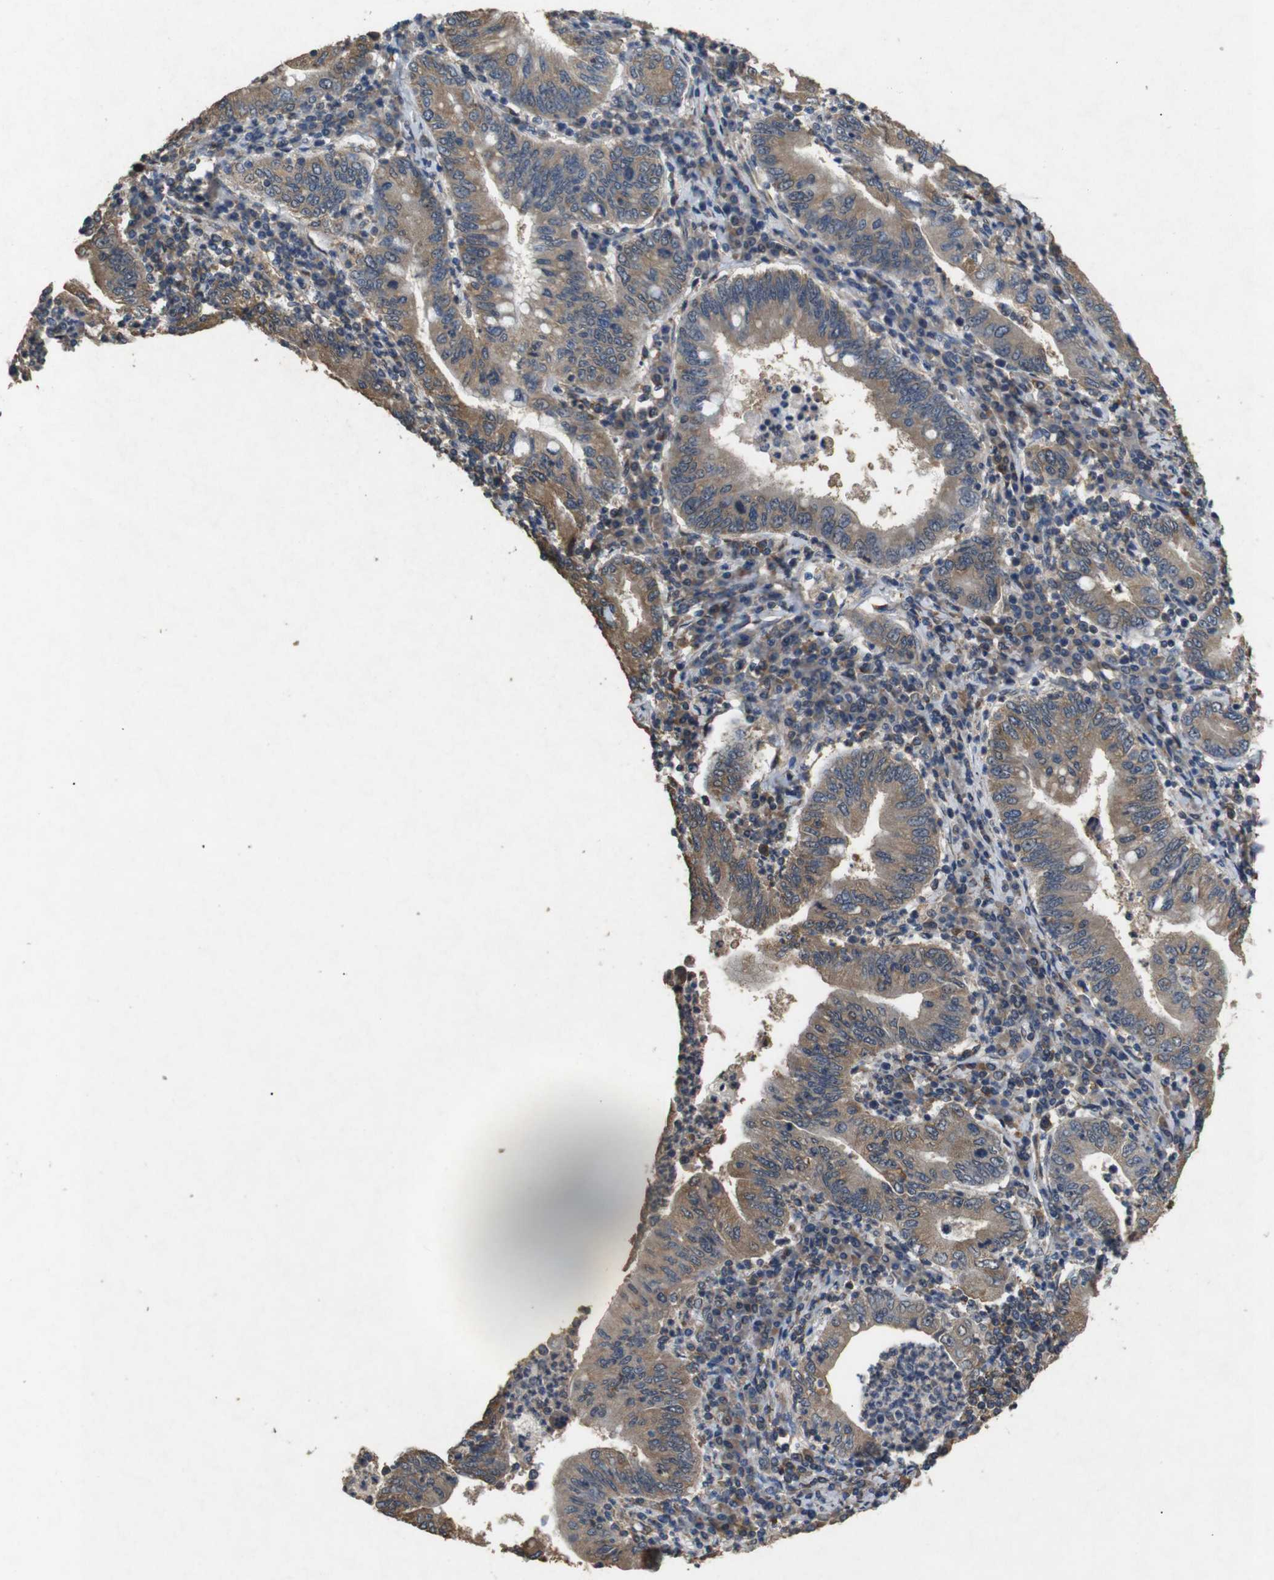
{"staining": {"intensity": "moderate", "quantity": ">75%", "location": "cytoplasmic/membranous"}, "tissue": "stomach cancer", "cell_type": "Tumor cells", "image_type": "cancer", "snomed": [{"axis": "morphology", "description": "Normal tissue, NOS"}, {"axis": "morphology", "description": "Adenocarcinoma, NOS"}, {"axis": "topography", "description": "Esophagus"}, {"axis": "topography", "description": "Stomach, upper"}, {"axis": "topography", "description": "Peripheral nerve tissue"}], "caption": "Immunohistochemical staining of human stomach adenocarcinoma displays moderate cytoplasmic/membranous protein staining in about >75% of tumor cells.", "gene": "BNIP3", "patient": {"sex": "male", "age": 62}}